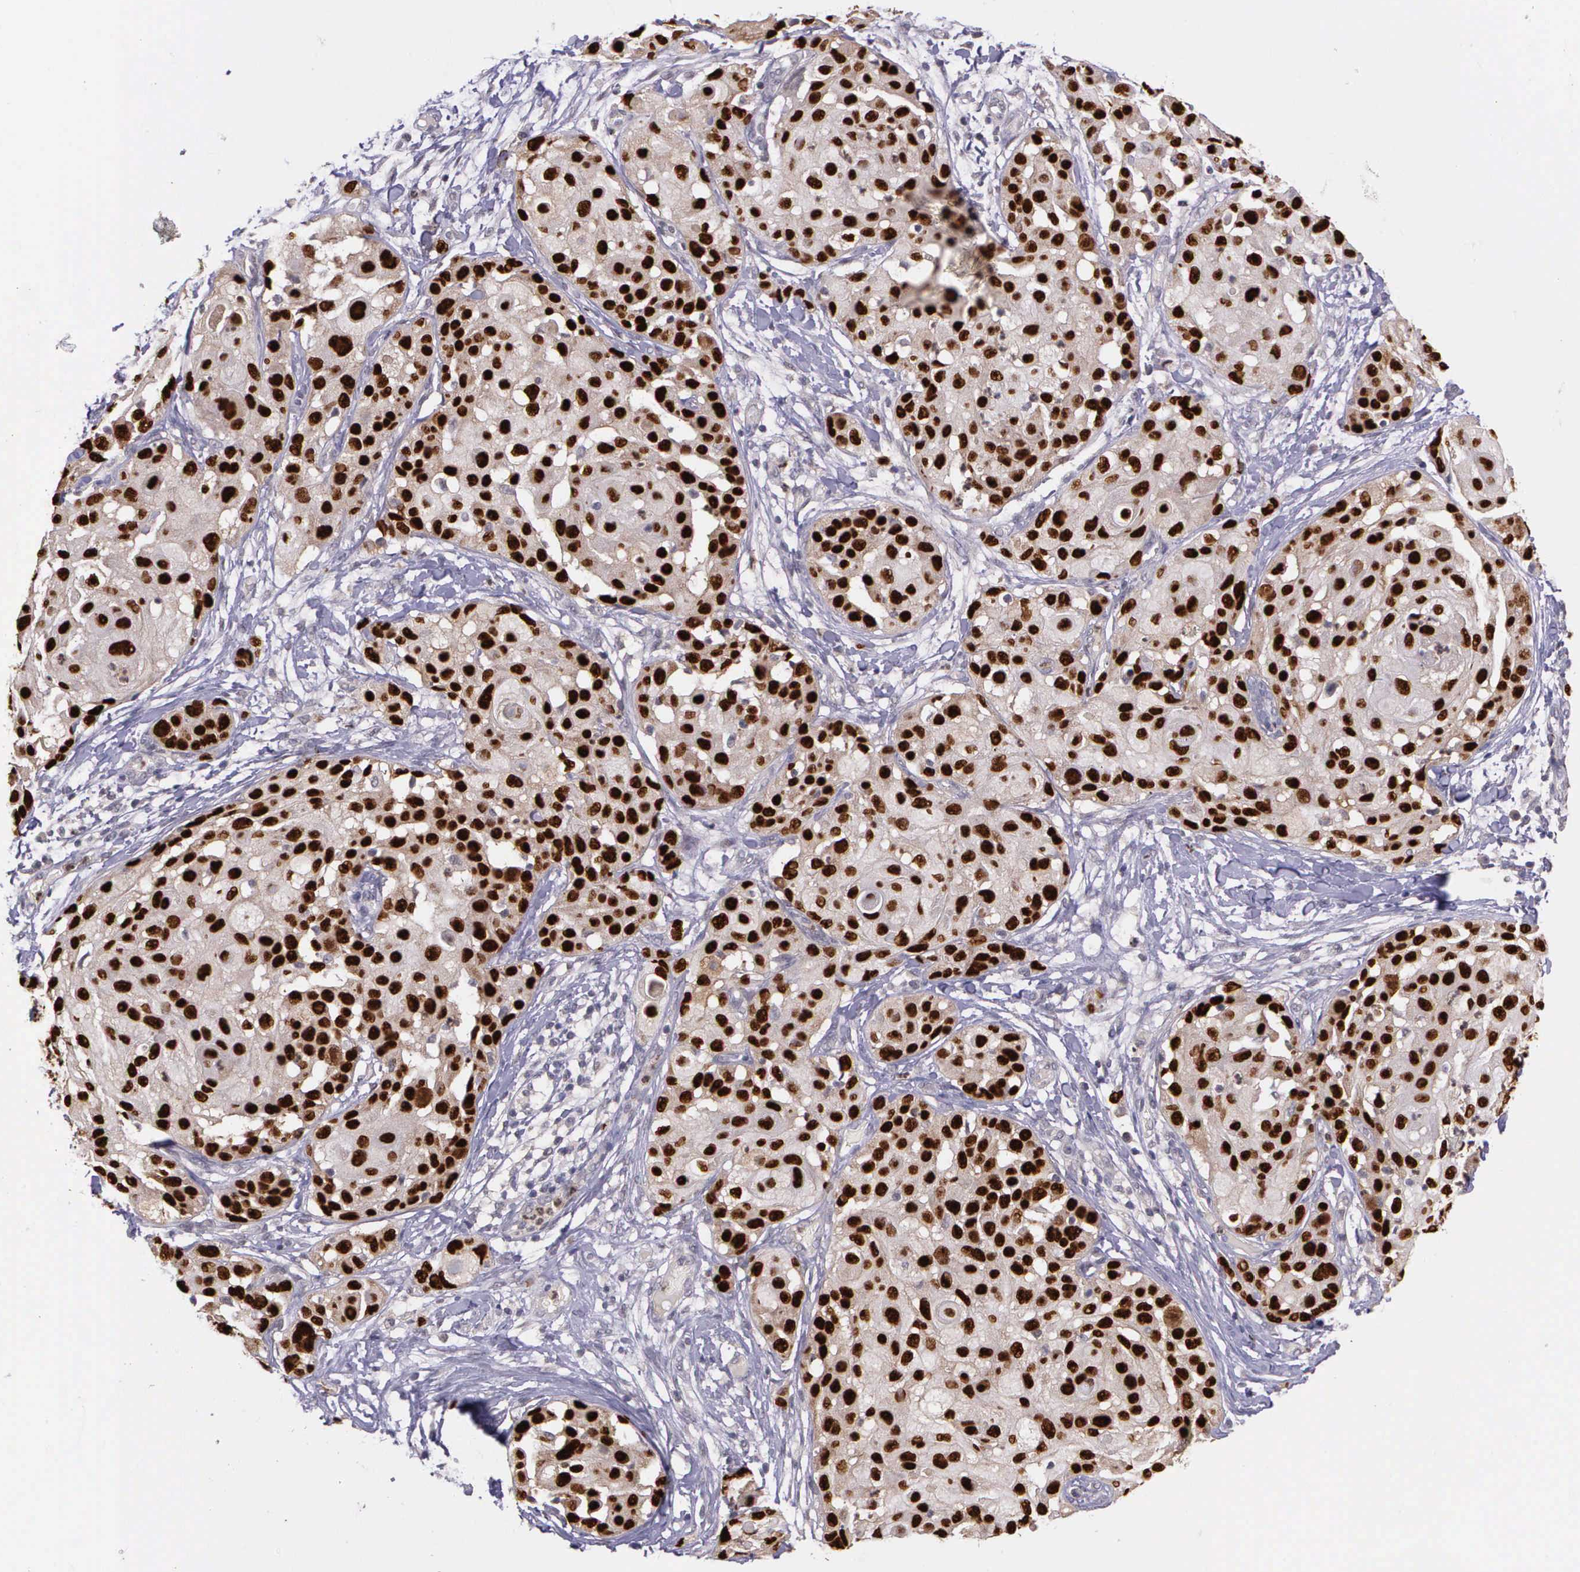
{"staining": {"intensity": "strong", "quantity": ">75%", "location": "nuclear"}, "tissue": "skin cancer", "cell_type": "Tumor cells", "image_type": "cancer", "snomed": [{"axis": "morphology", "description": "Squamous cell carcinoma, NOS"}, {"axis": "topography", "description": "Skin"}], "caption": "Protein staining of skin cancer (squamous cell carcinoma) tissue shows strong nuclear staining in about >75% of tumor cells.", "gene": "PRICKLE3", "patient": {"sex": "female", "age": 57}}